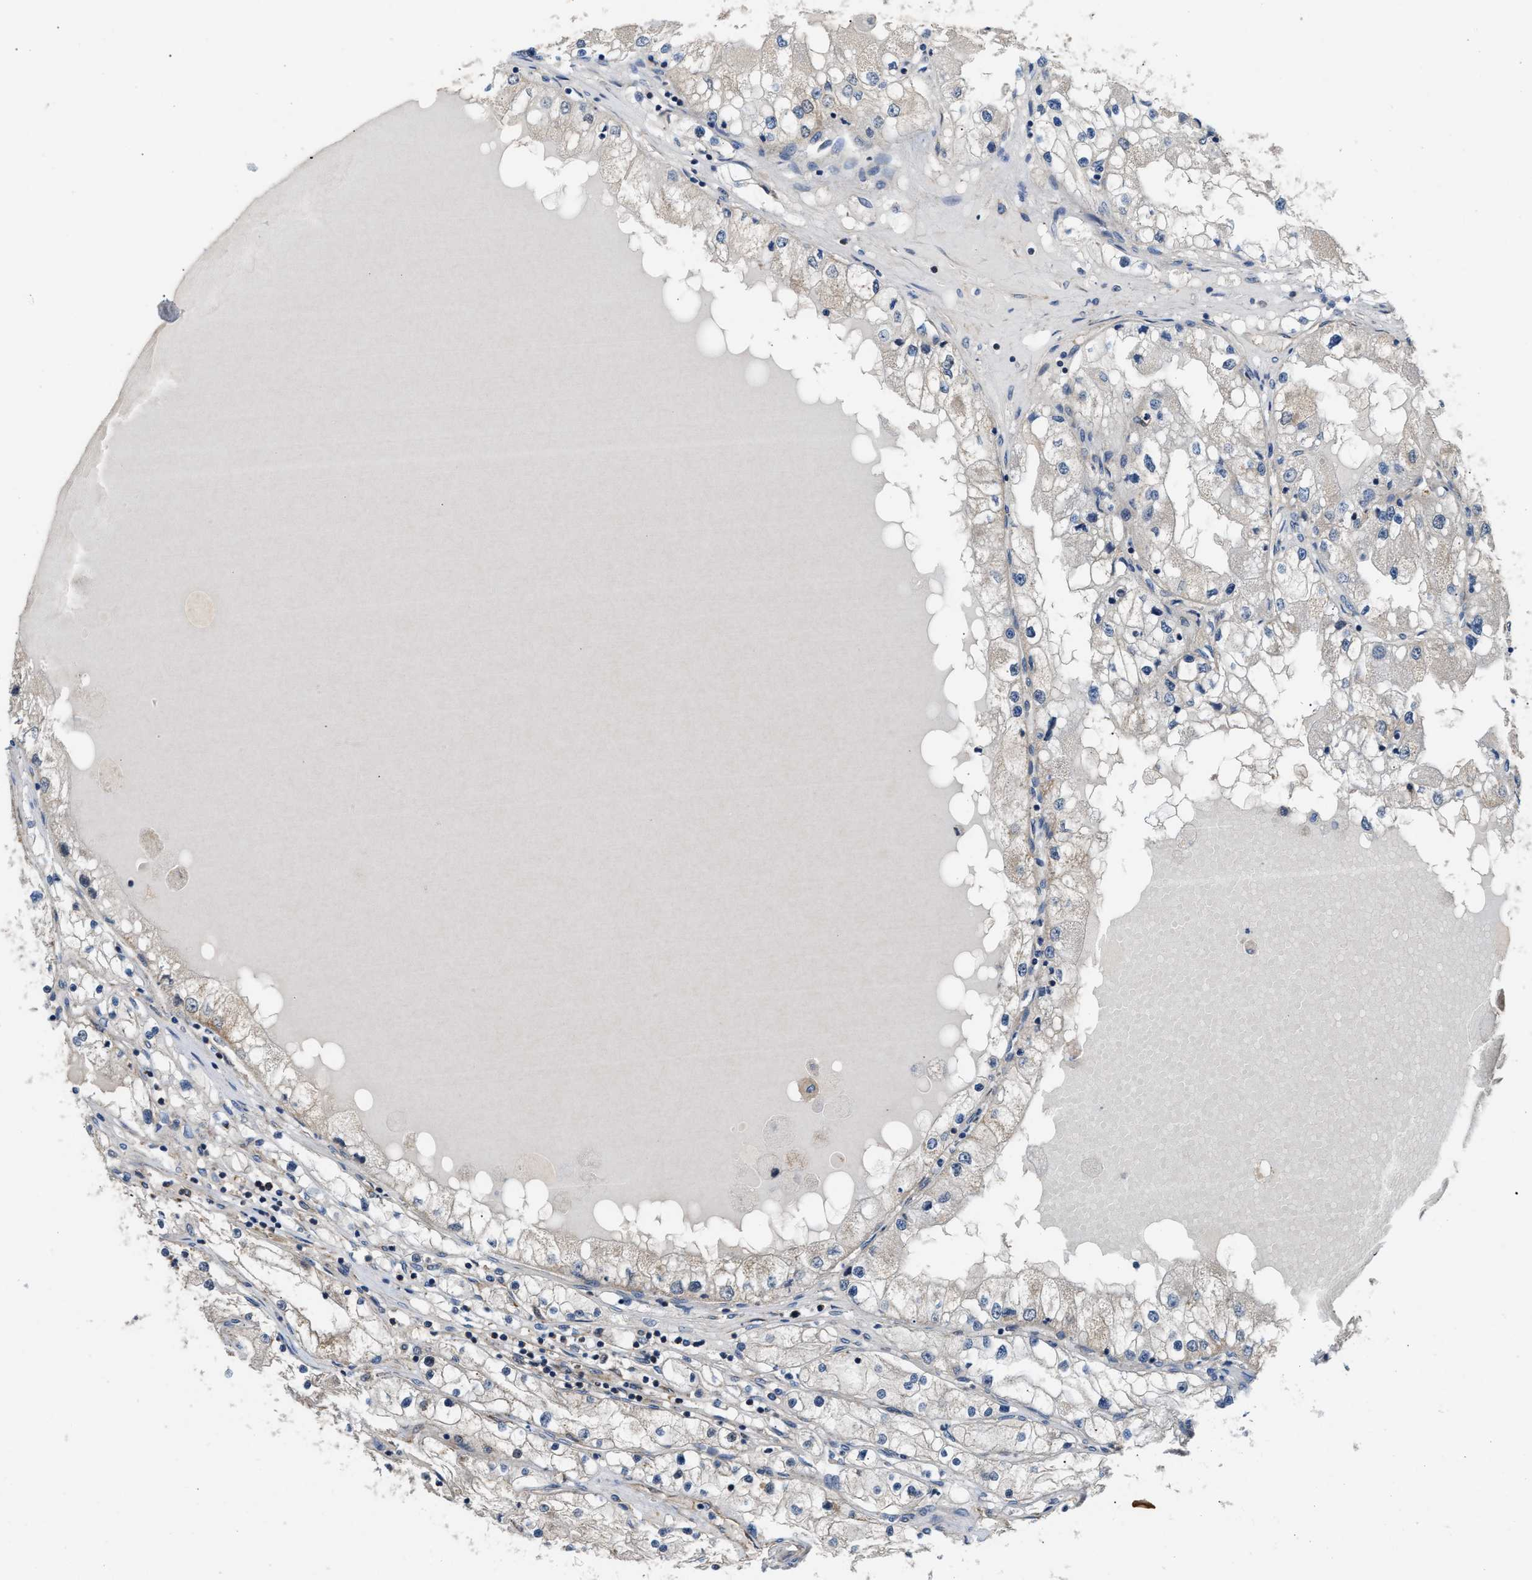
{"staining": {"intensity": "weak", "quantity": "<25%", "location": "cytoplasmic/membranous"}, "tissue": "renal cancer", "cell_type": "Tumor cells", "image_type": "cancer", "snomed": [{"axis": "morphology", "description": "Adenocarcinoma, NOS"}, {"axis": "topography", "description": "Kidney"}], "caption": "Renal cancer (adenocarcinoma) was stained to show a protein in brown. There is no significant positivity in tumor cells.", "gene": "PPA1", "patient": {"sex": "male", "age": 68}}